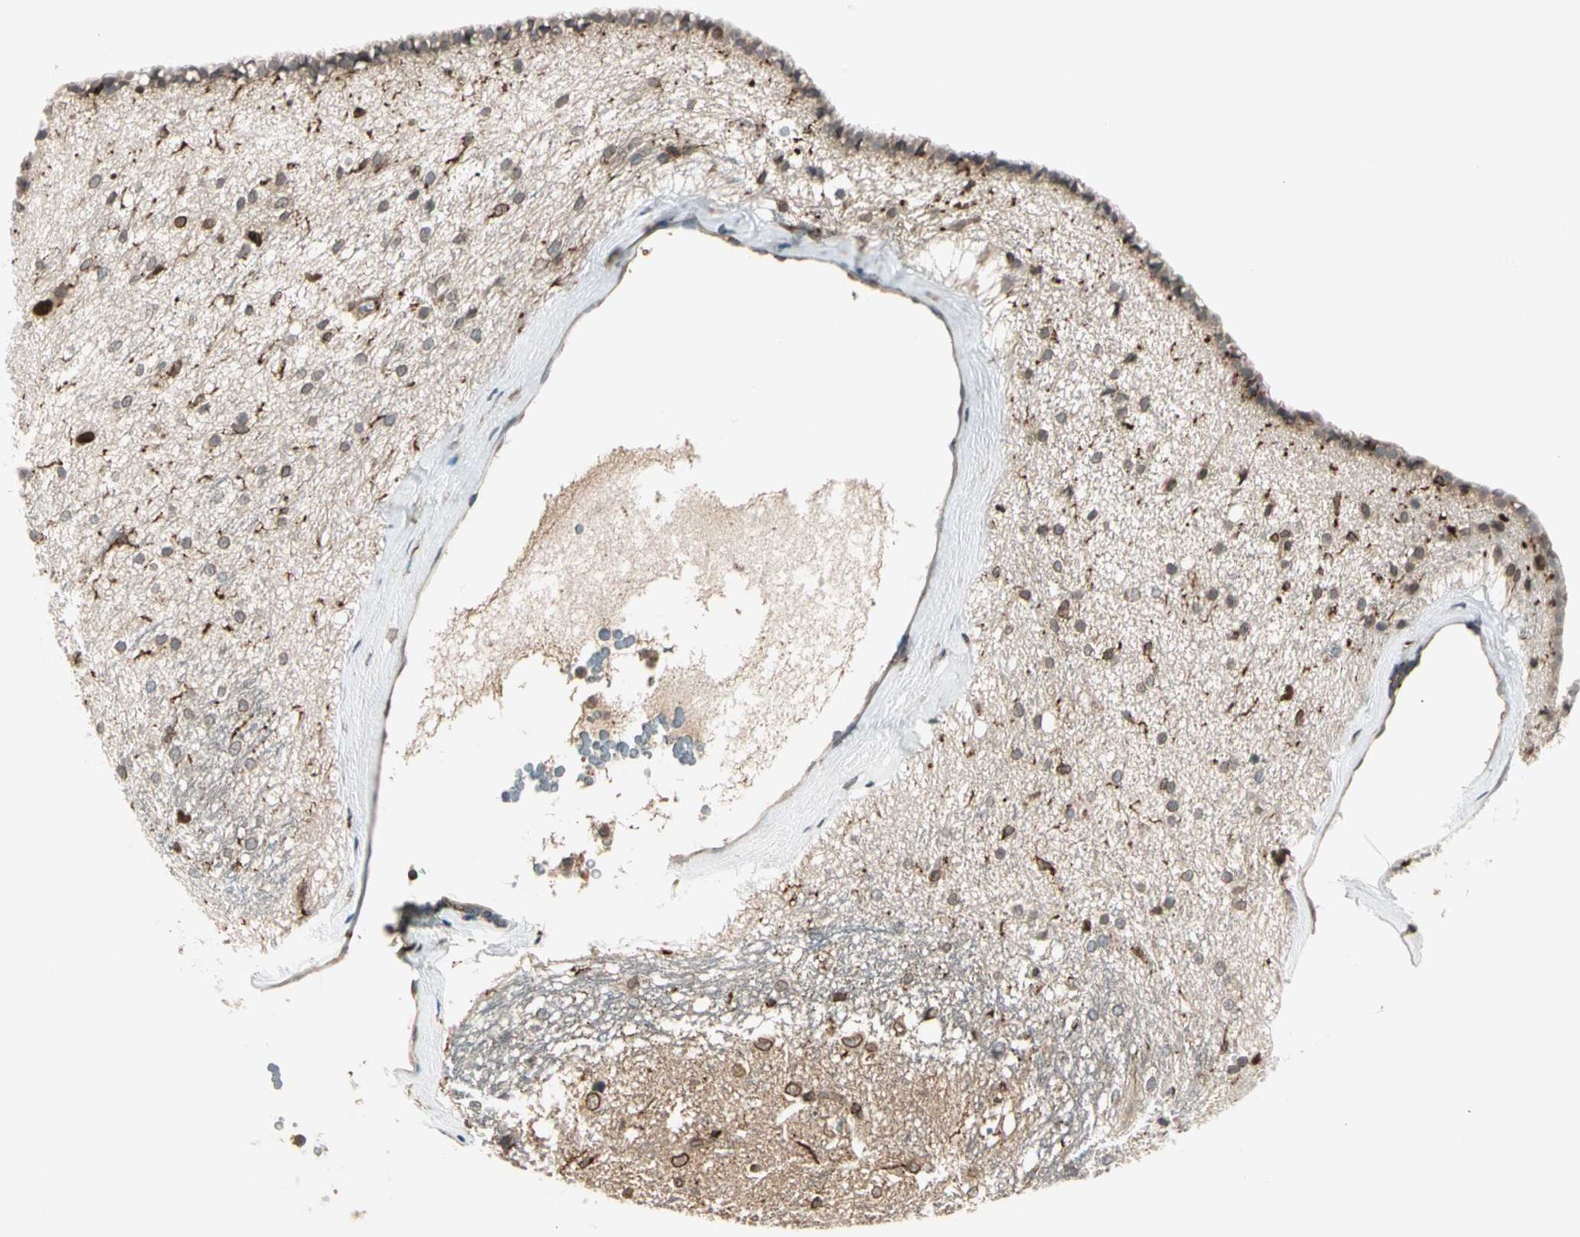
{"staining": {"intensity": "moderate", "quantity": "<25%", "location": "cytoplasmic/membranous,nuclear"}, "tissue": "hippocampus", "cell_type": "Glial cells", "image_type": "normal", "snomed": [{"axis": "morphology", "description": "Normal tissue, NOS"}, {"axis": "topography", "description": "Hippocampus"}], "caption": "Immunohistochemistry (IHC) image of normal hippocampus stained for a protein (brown), which reveals low levels of moderate cytoplasmic/membranous,nuclear expression in about <25% of glial cells.", "gene": "TRIO", "patient": {"sex": "female", "age": 19}}